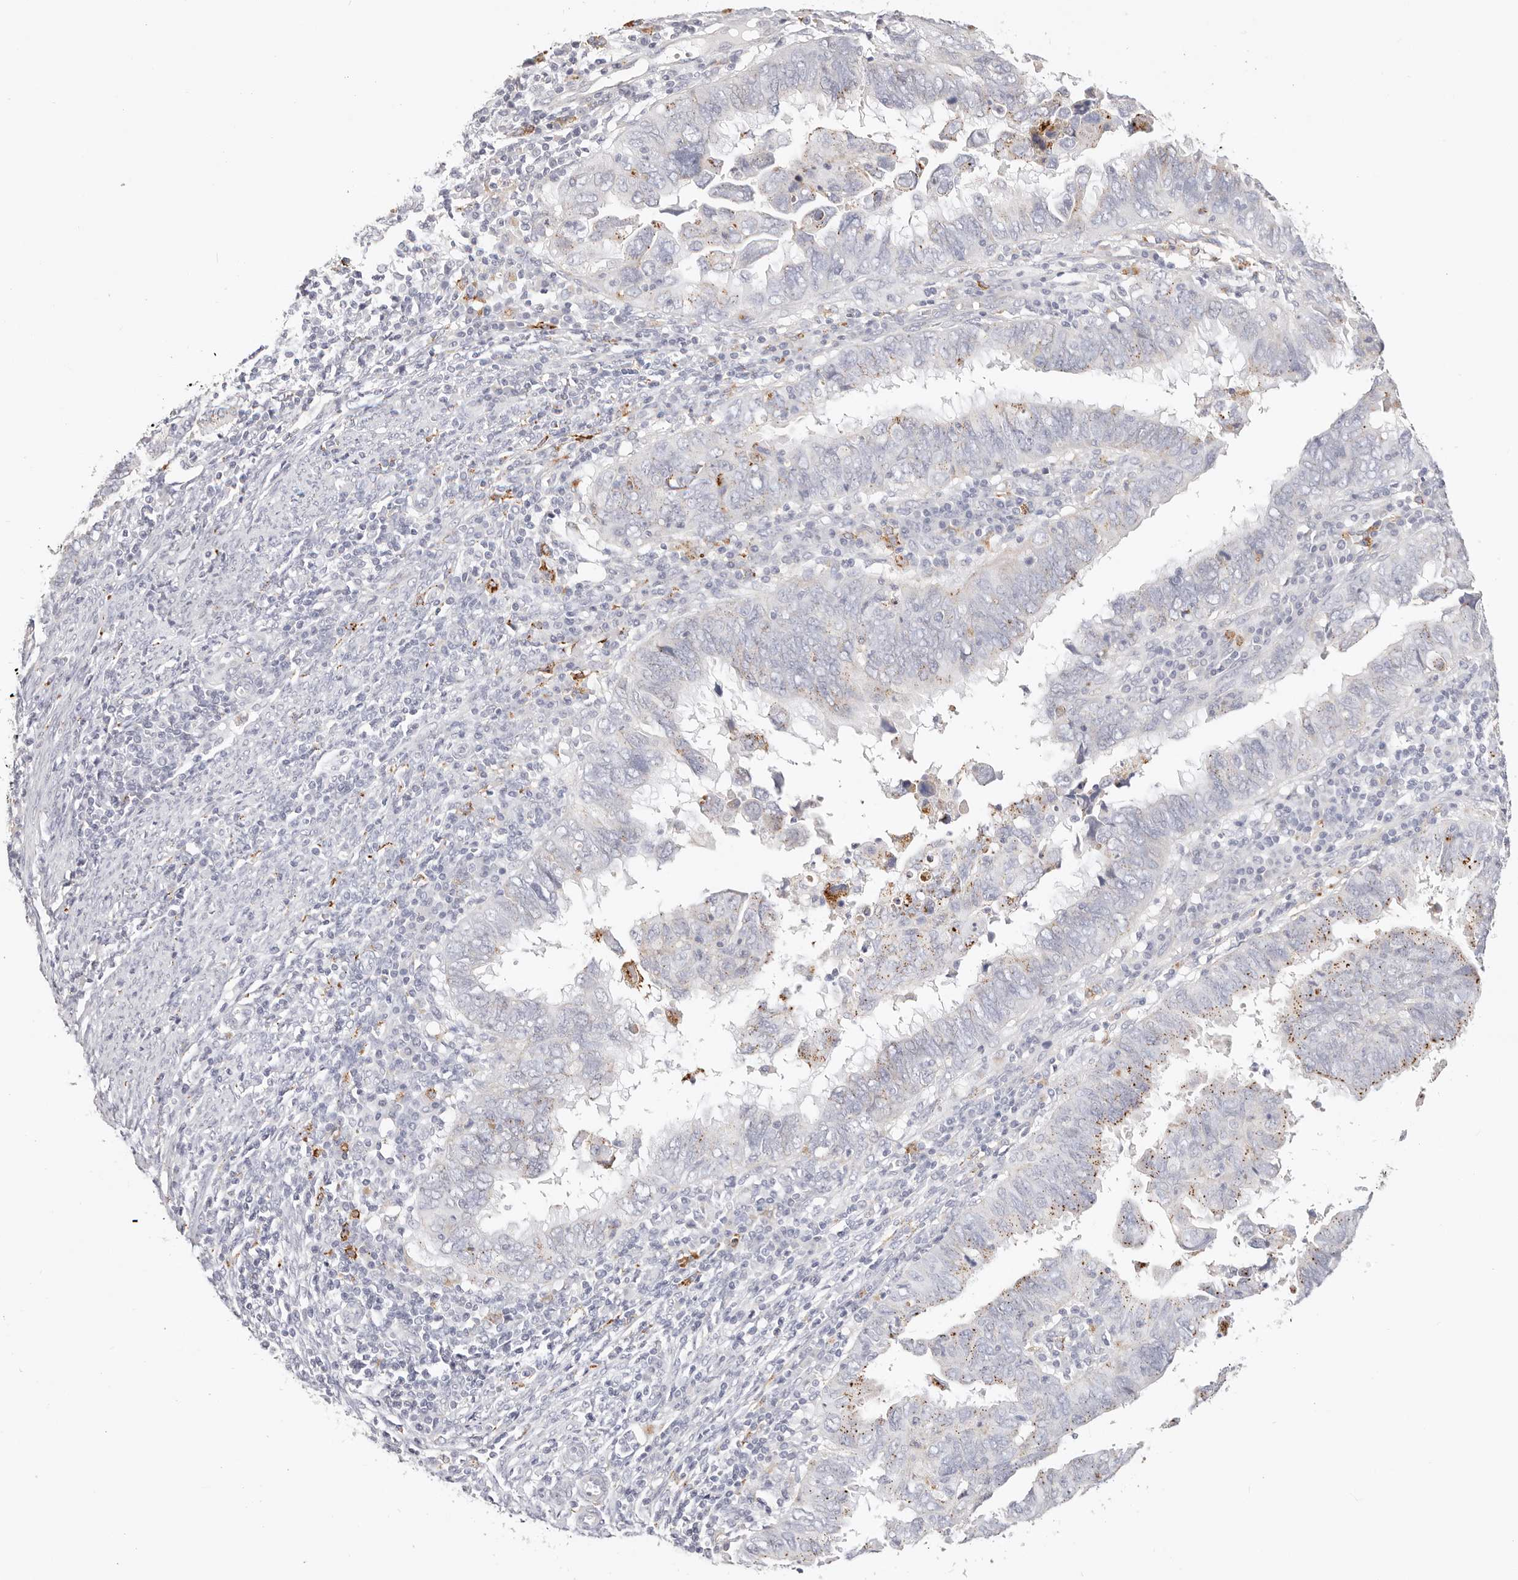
{"staining": {"intensity": "moderate", "quantity": "<25%", "location": "cytoplasmic/membranous"}, "tissue": "endometrial cancer", "cell_type": "Tumor cells", "image_type": "cancer", "snomed": [{"axis": "morphology", "description": "Adenocarcinoma, NOS"}, {"axis": "topography", "description": "Uterus"}], "caption": "A brown stain shows moderate cytoplasmic/membranous expression of a protein in endometrial cancer (adenocarcinoma) tumor cells.", "gene": "STKLD1", "patient": {"sex": "female", "age": 77}}